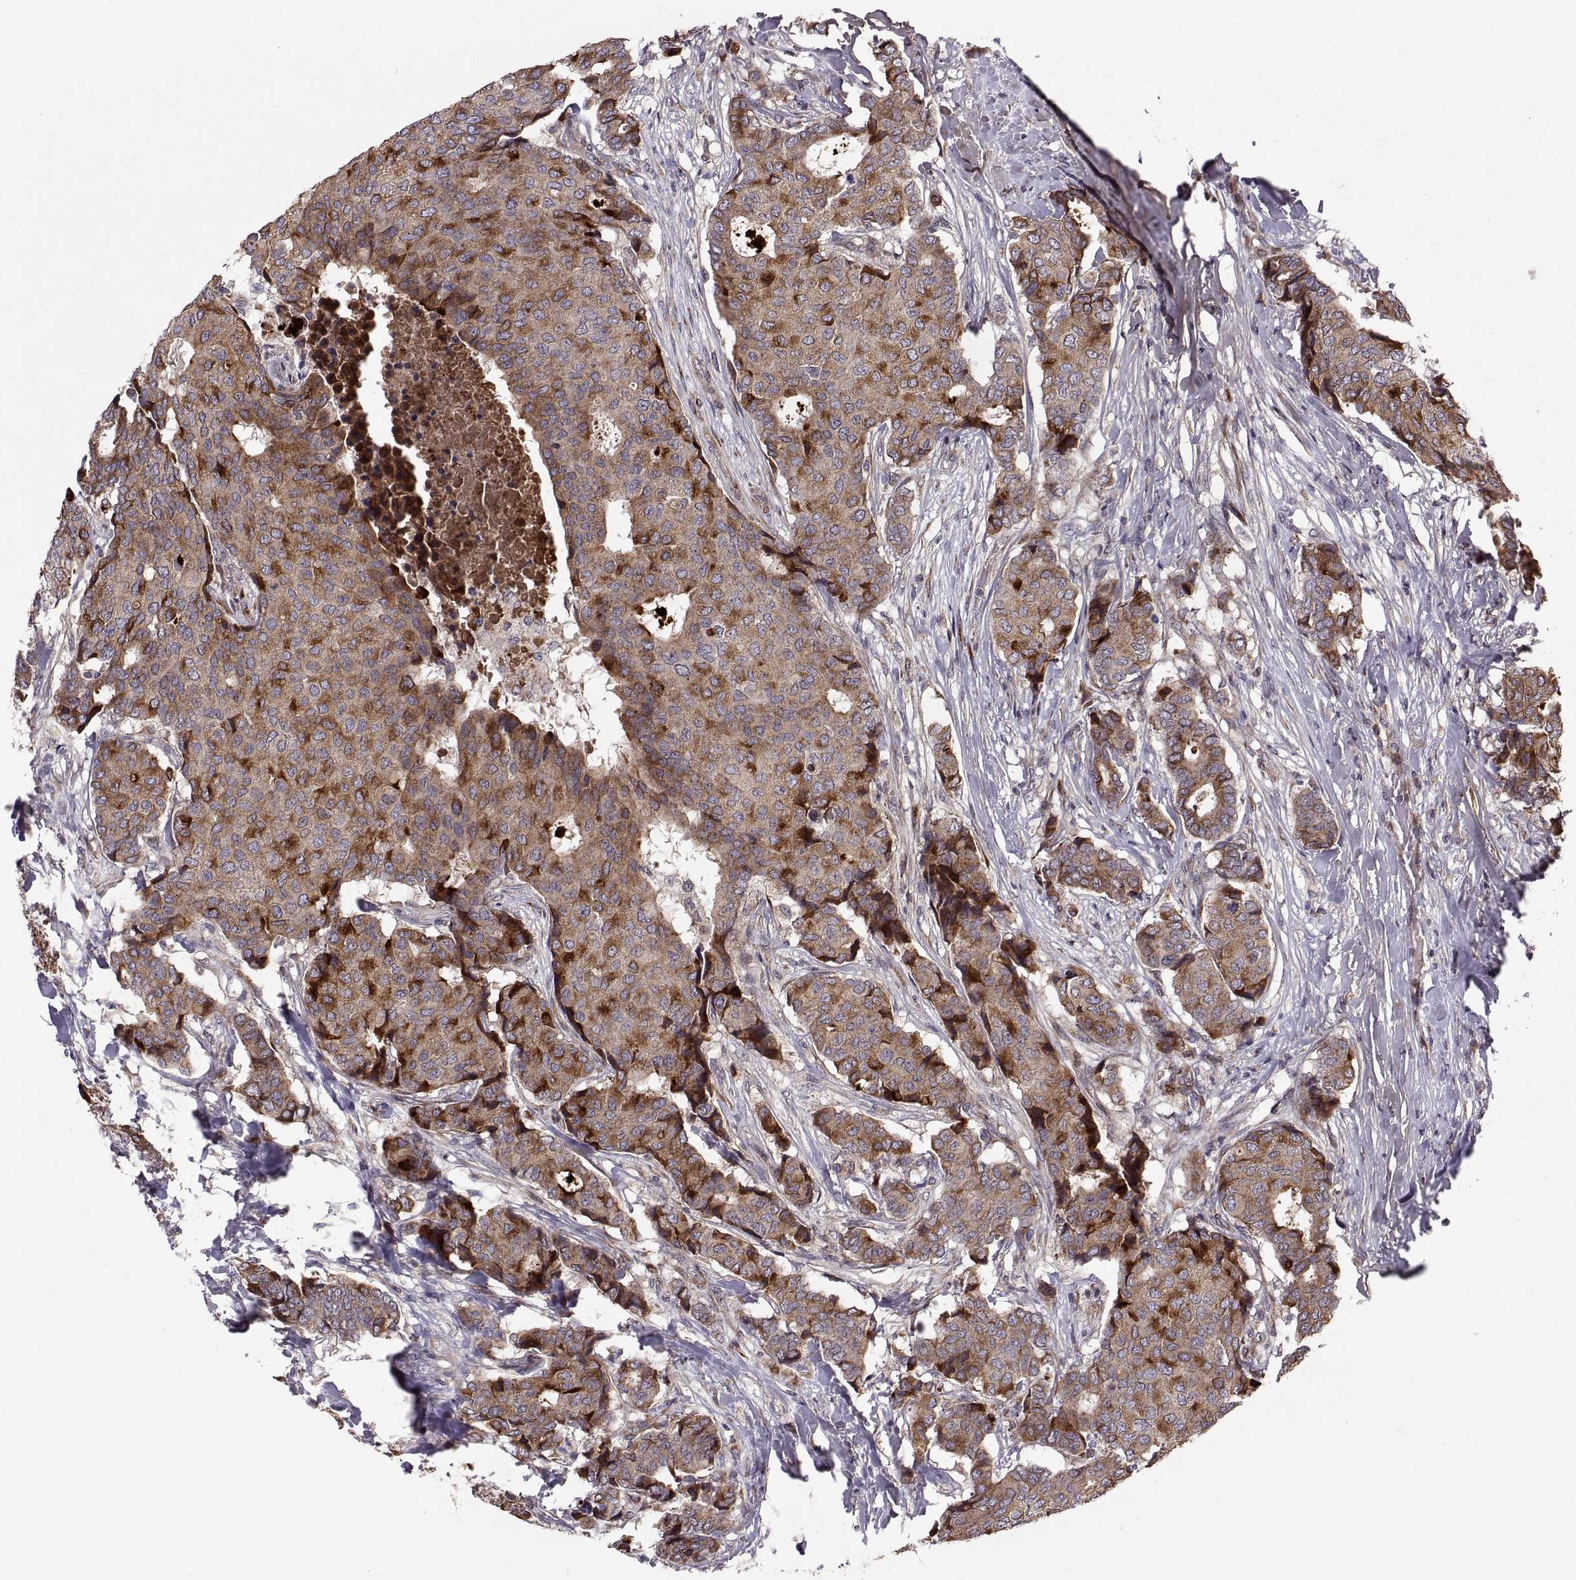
{"staining": {"intensity": "moderate", "quantity": ">75%", "location": "cytoplasmic/membranous"}, "tissue": "breast cancer", "cell_type": "Tumor cells", "image_type": "cancer", "snomed": [{"axis": "morphology", "description": "Duct carcinoma"}, {"axis": "topography", "description": "Breast"}], "caption": "The image exhibits immunohistochemical staining of intraductal carcinoma (breast). There is moderate cytoplasmic/membranous expression is present in about >75% of tumor cells. The protein is shown in brown color, while the nuclei are stained blue.", "gene": "TESC", "patient": {"sex": "female", "age": 75}}